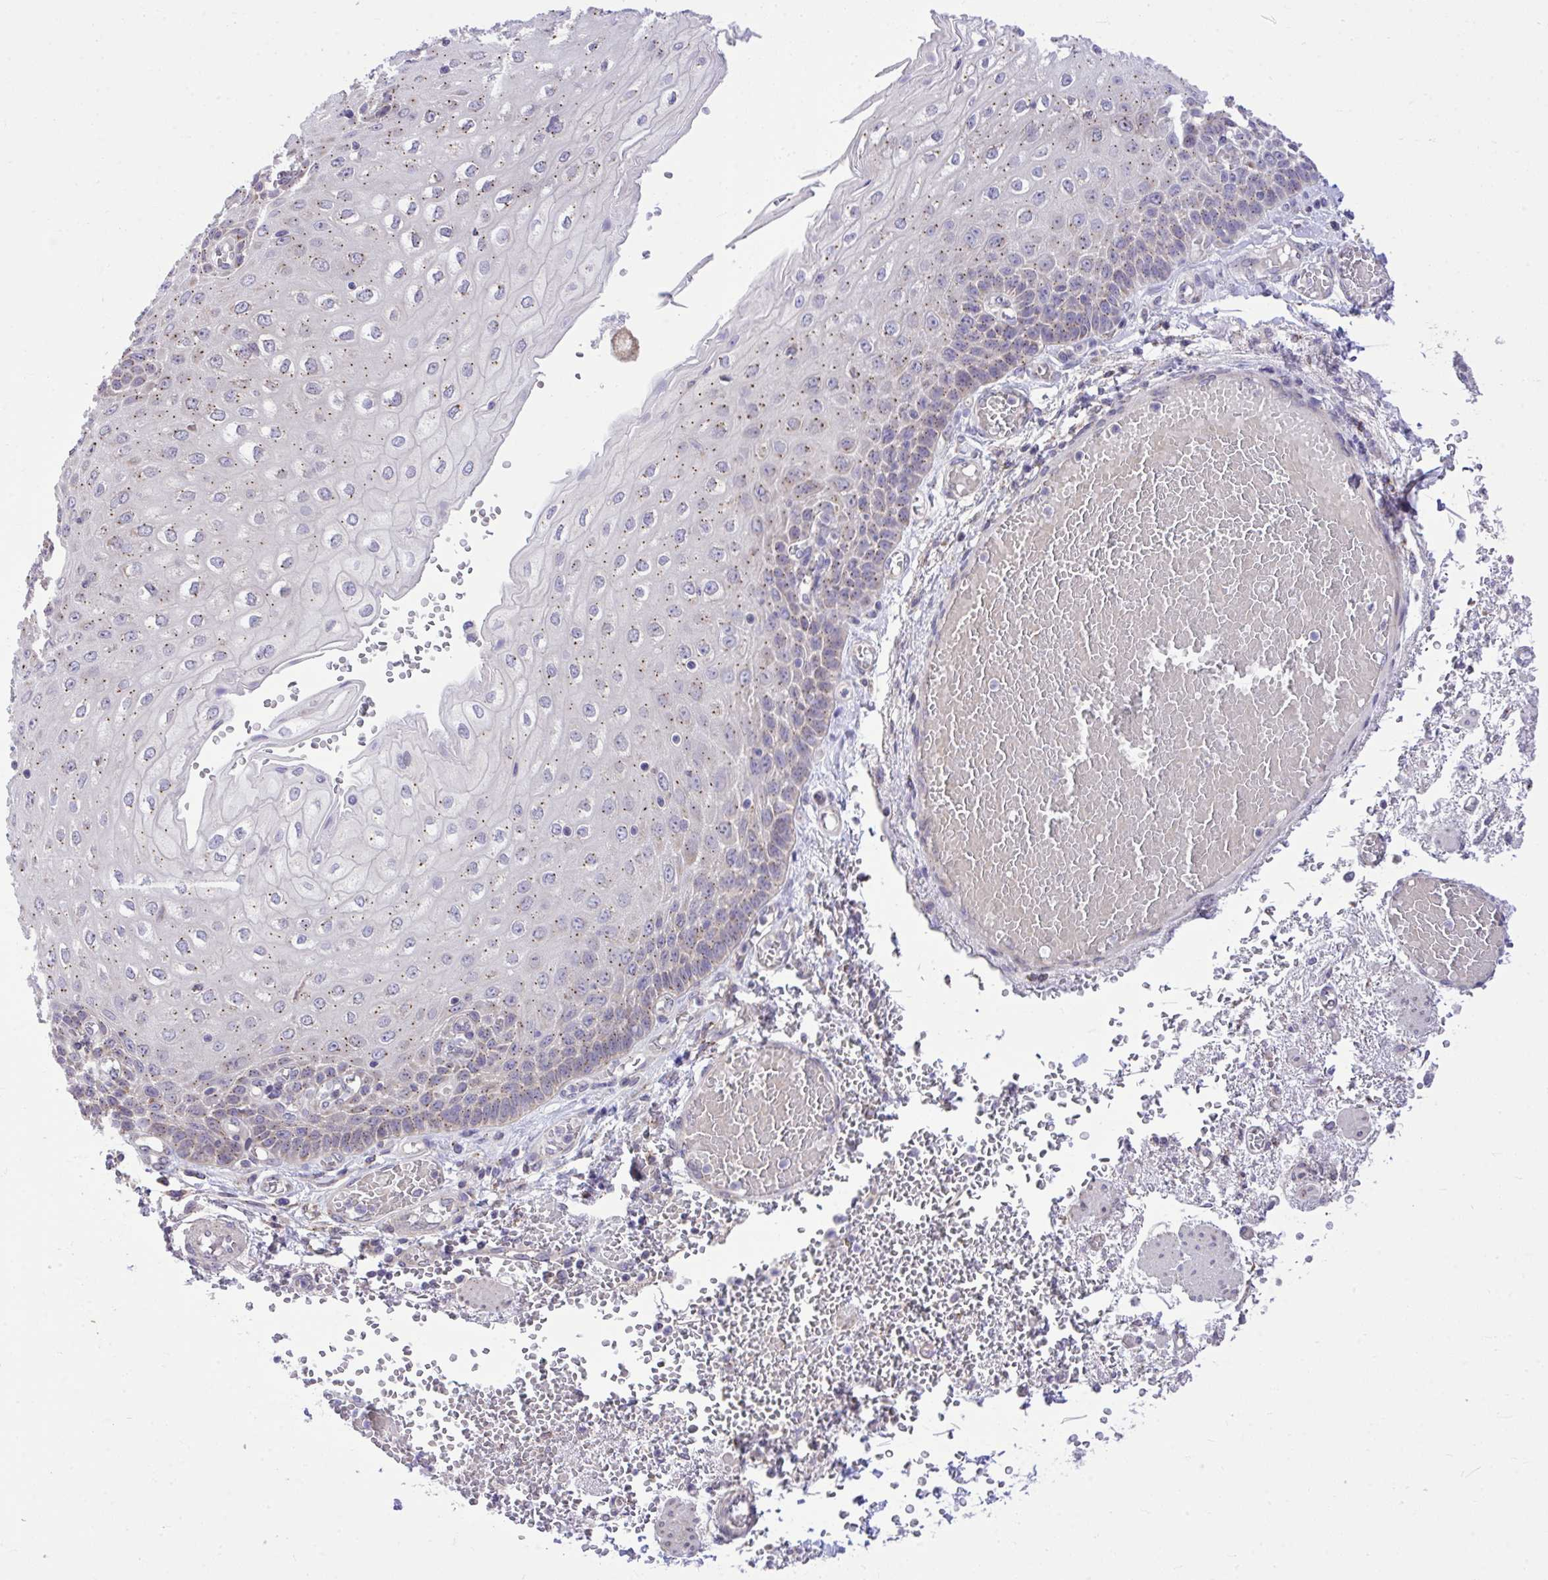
{"staining": {"intensity": "moderate", "quantity": "25%-75%", "location": "cytoplasmic/membranous"}, "tissue": "esophagus", "cell_type": "Squamous epithelial cells", "image_type": "normal", "snomed": [{"axis": "morphology", "description": "Normal tissue, NOS"}, {"axis": "morphology", "description": "Adenocarcinoma, NOS"}, {"axis": "topography", "description": "Esophagus"}], "caption": "Benign esophagus shows moderate cytoplasmic/membranous positivity in about 25%-75% of squamous epithelial cells.", "gene": "CEACAM18", "patient": {"sex": "male", "age": 81}}